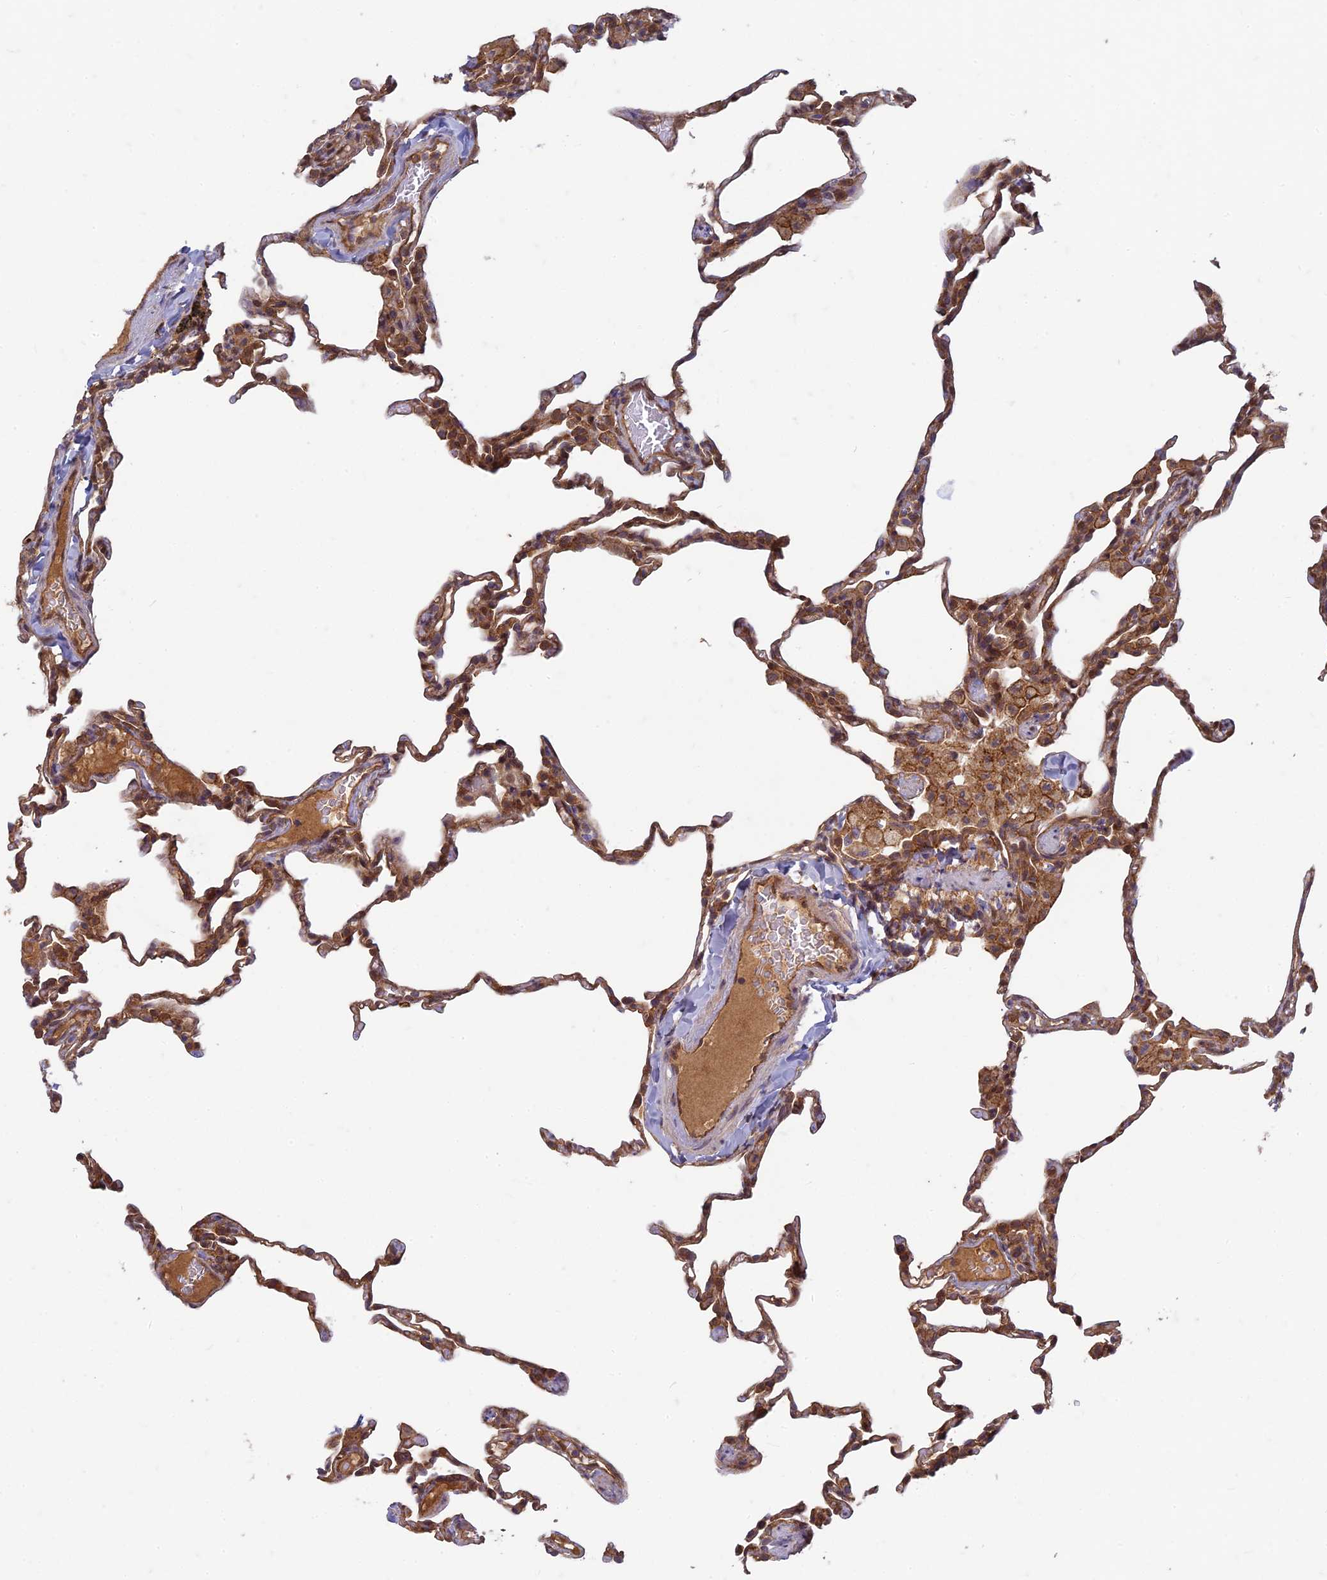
{"staining": {"intensity": "moderate", "quantity": ">75%", "location": "cytoplasmic/membranous"}, "tissue": "lung", "cell_type": "Alveolar cells", "image_type": "normal", "snomed": [{"axis": "morphology", "description": "Normal tissue, NOS"}, {"axis": "topography", "description": "Lung"}], "caption": "IHC photomicrograph of normal lung: lung stained using immunohistochemistry (IHC) shows medium levels of moderate protein expression localized specifically in the cytoplasmic/membranous of alveolar cells, appearing as a cytoplasmic/membranous brown color.", "gene": "TCF25", "patient": {"sex": "male", "age": 20}}